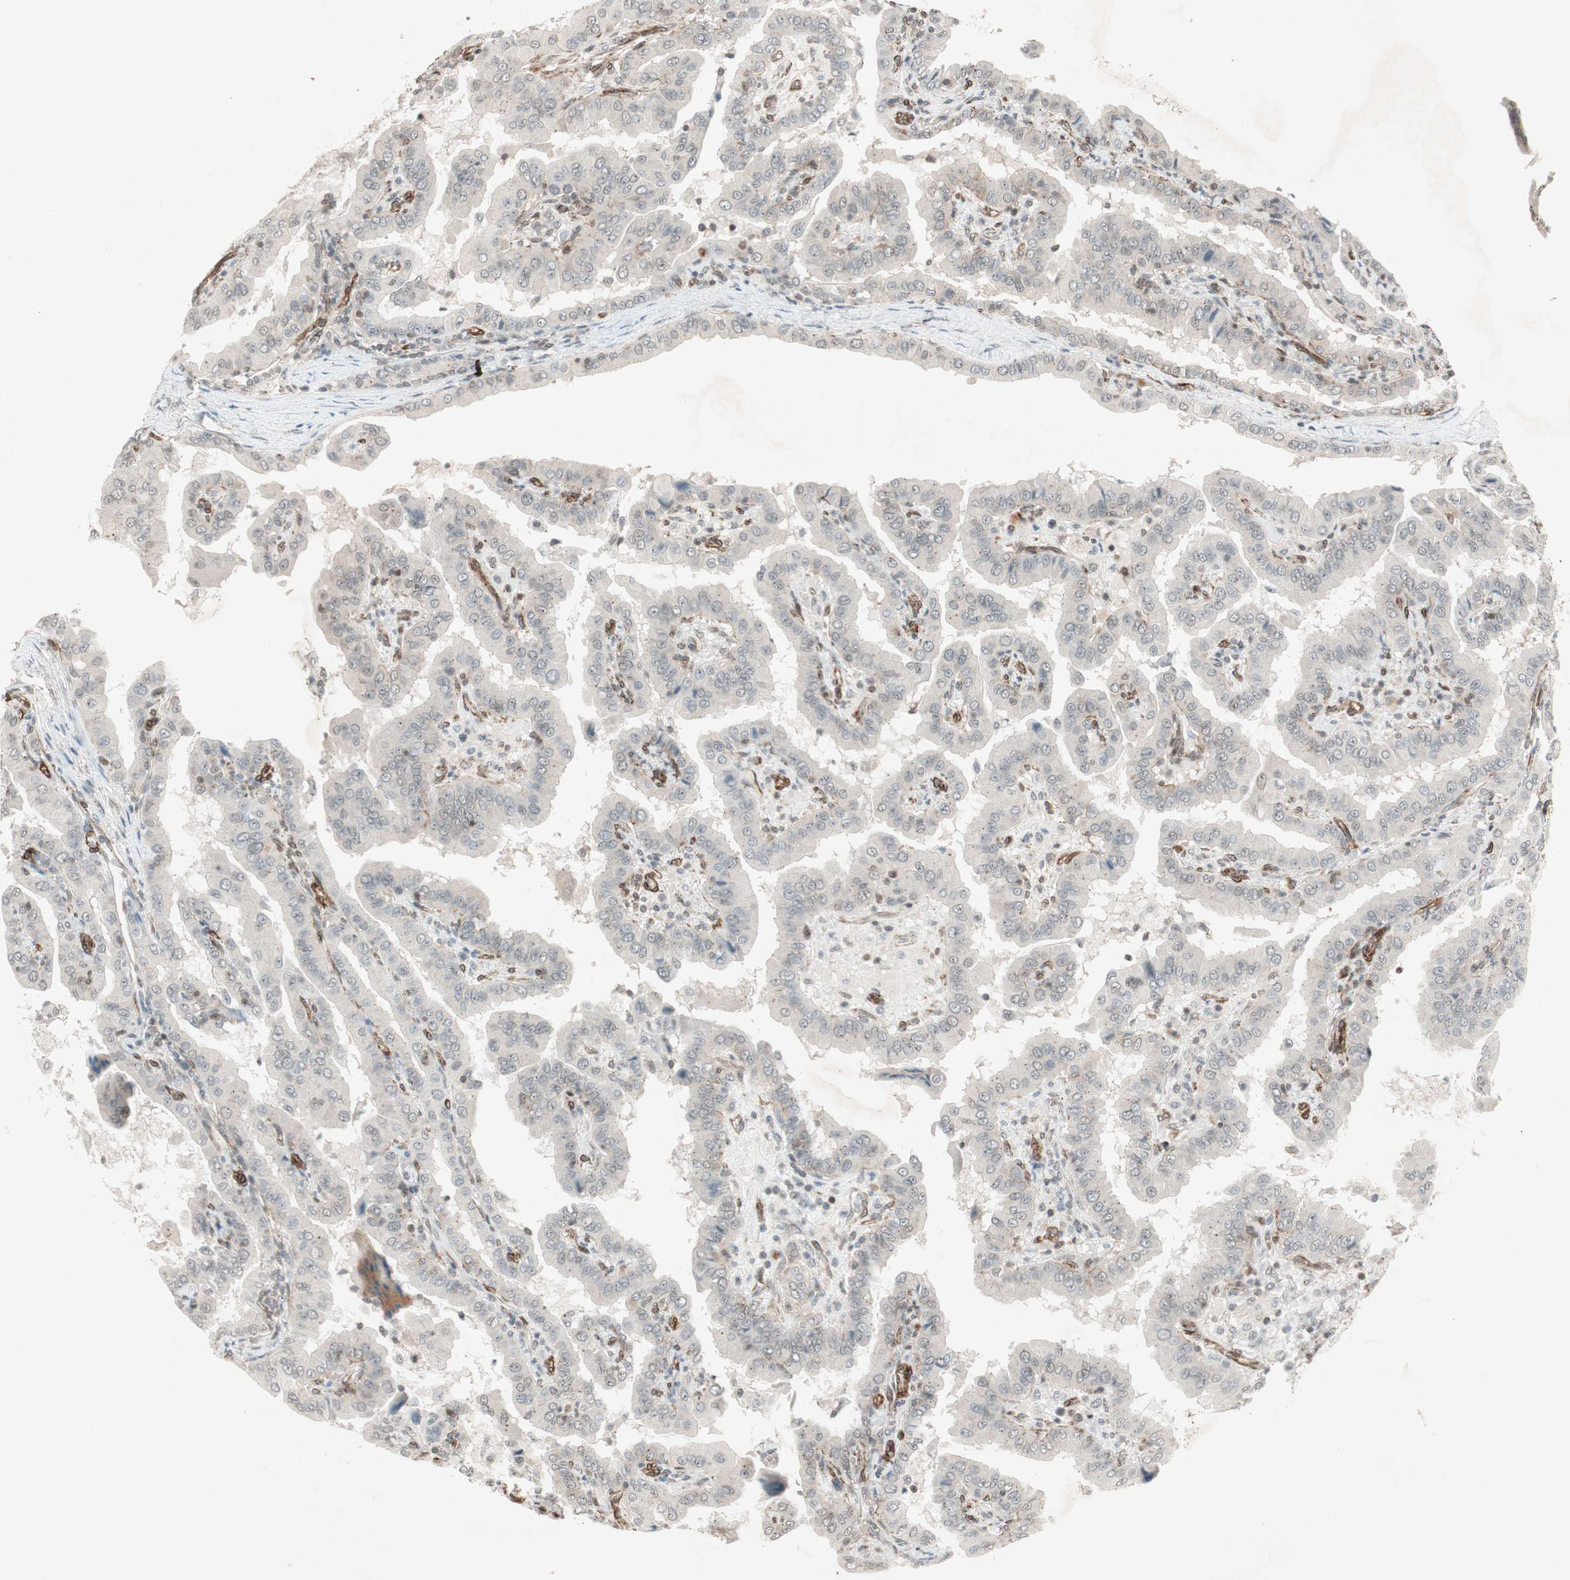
{"staining": {"intensity": "negative", "quantity": "none", "location": "none"}, "tissue": "thyroid cancer", "cell_type": "Tumor cells", "image_type": "cancer", "snomed": [{"axis": "morphology", "description": "Papillary adenocarcinoma, NOS"}, {"axis": "topography", "description": "Thyroid gland"}], "caption": "Immunohistochemistry (IHC) image of neoplastic tissue: human thyroid cancer stained with DAB (3,3'-diaminobenzidine) reveals no significant protein expression in tumor cells. The staining was performed using DAB (3,3'-diaminobenzidine) to visualize the protein expression in brown, while the nuclei were stained in blue with hematoxylin (Magnification: 20x).", "gene": "CDK19", "patient": {"sex": "male", "age": 33}}